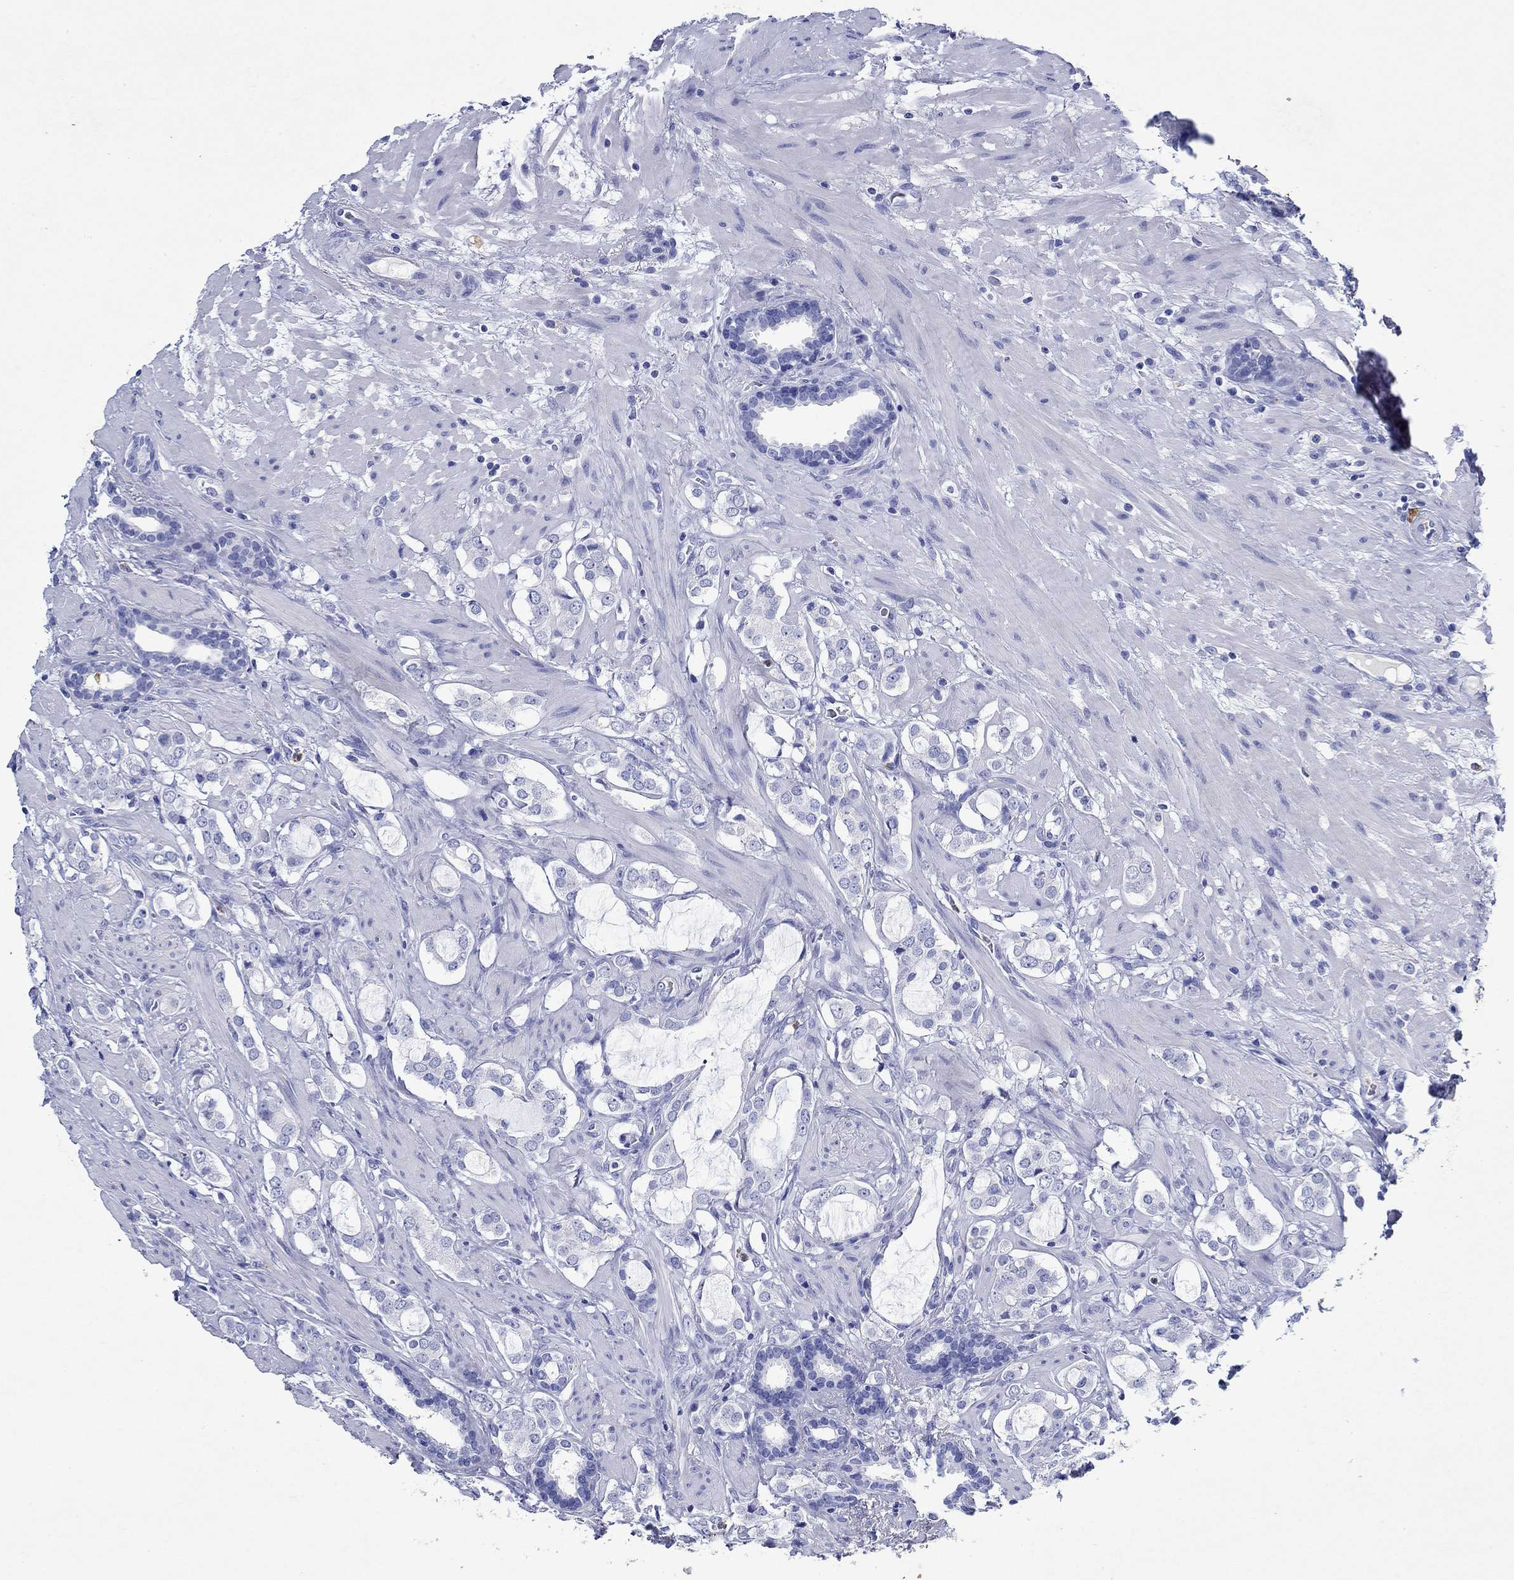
{"staining": {"intensity": "negative", "quantity": "none", "location": "none"}, "tissue": "prostate cancer", "cell_type": "Tumor cells", "image_type": "cancer", "snomed": [{"axis": "morphology", "description": "Adenocarcinoma, NOS"}, {"axis": "topography", "description": "Prostate"}], "caption": "Immunohistochemistry (IHC) photomicrograph of human prostate cancer (adenocarcinoma) stained for a protein (brown), which demonstrates no expression in tumor cells.", "gene": "EPX", "patient": {"sex": "male", "age": 66}}